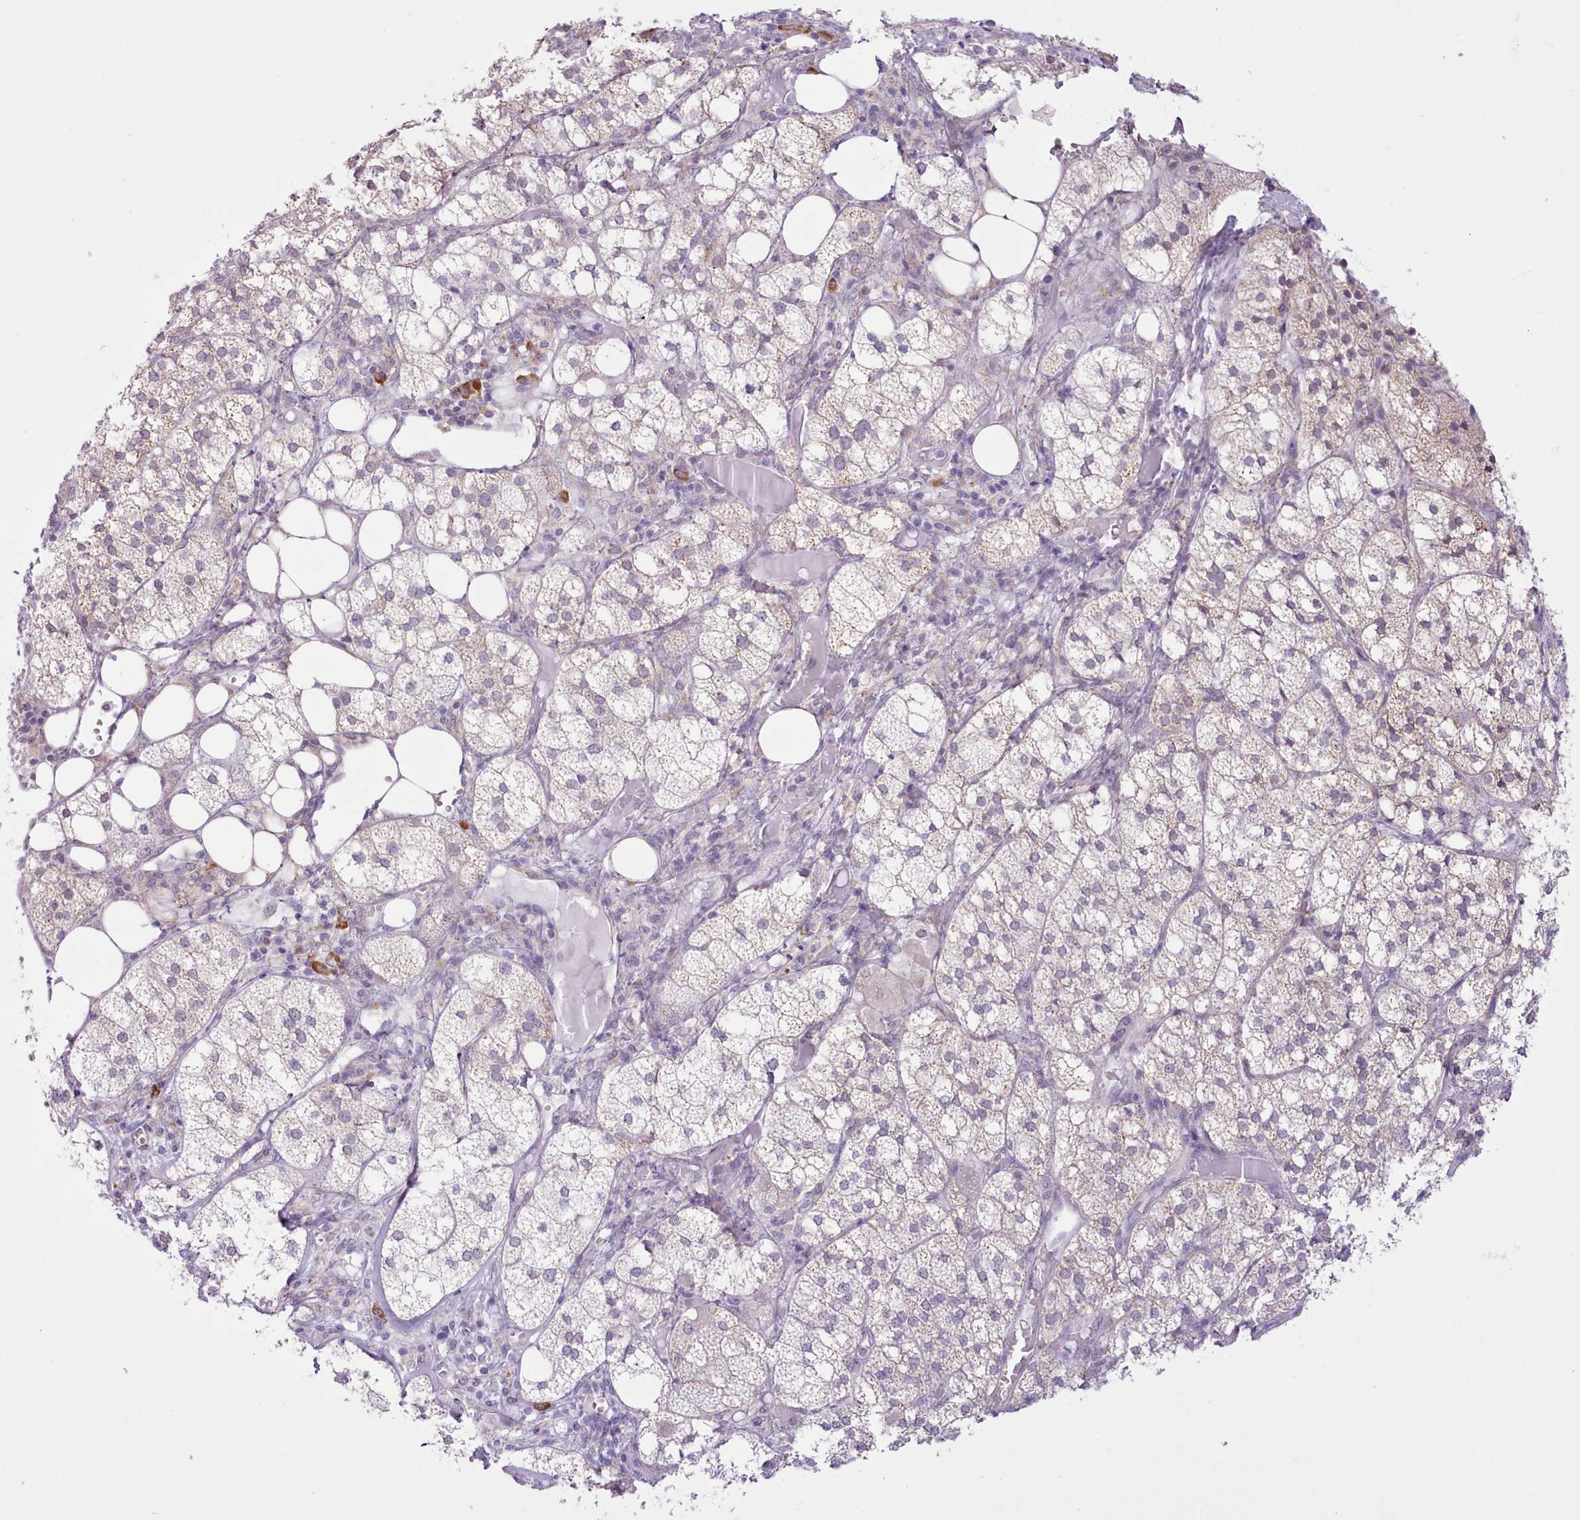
{"staining": {"intensity": "weak", "quantity": "25%-75%", "location": "cytoplasmic/membranous"}, "tissue": "adrenal gland", "cell_type": "Glandular cells", "image_type": "normal", "snomed": [{"axis": "morphology", "description": "Normal tissue, NOS"}, {"axis": "topography", "description": "Adrenal gland"}], "caption": "Adrenal gland stained with a brown dye displays weak cytoplasmic/membranous positive positivity in about 25%-75% of glandular cells.", "gene": "SEC61B", "patient": {"sex": "female", "age": 61}}